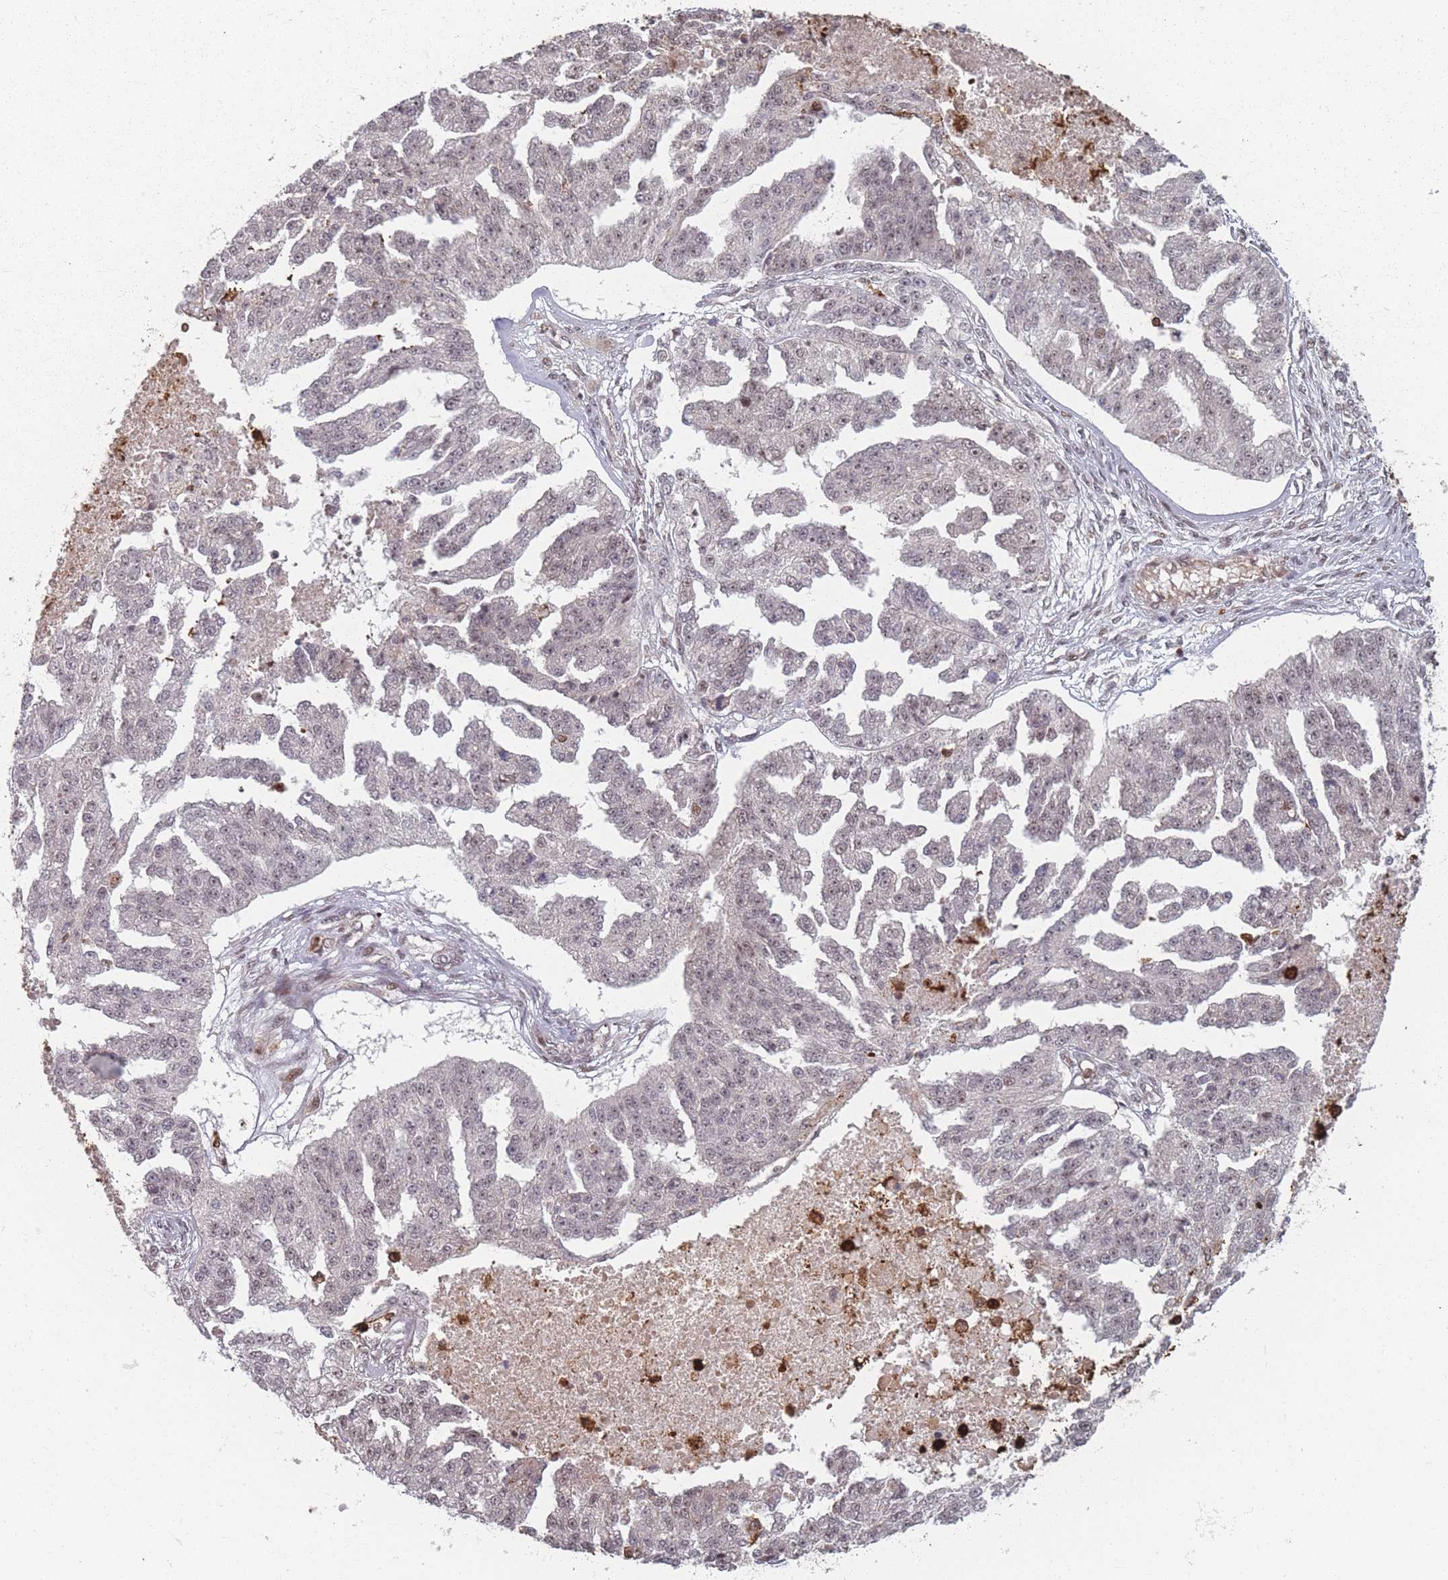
{"staining": {"intensity": "weak", "quantity": "25%-75%", "location": "nuclear"}, "tissue": "ovarian cancer", "cell_type": "Tumor cells", "image_type": "cancer", "snomed": [{"axis": "morphology", "description": "Cystadenocarcinoma, serous, NOS"}, {"axis": "topography", "description": "Ovary"}], "caption": "This is a histology image of immunohistochemistry (IHC) staining of ovarian cancer (serous cystadenocarcinoma), which shows weak positivity in the nuclear of tumor cells.", "gene": "WDR55", "patient": {"sex": "female", "age": 58}}